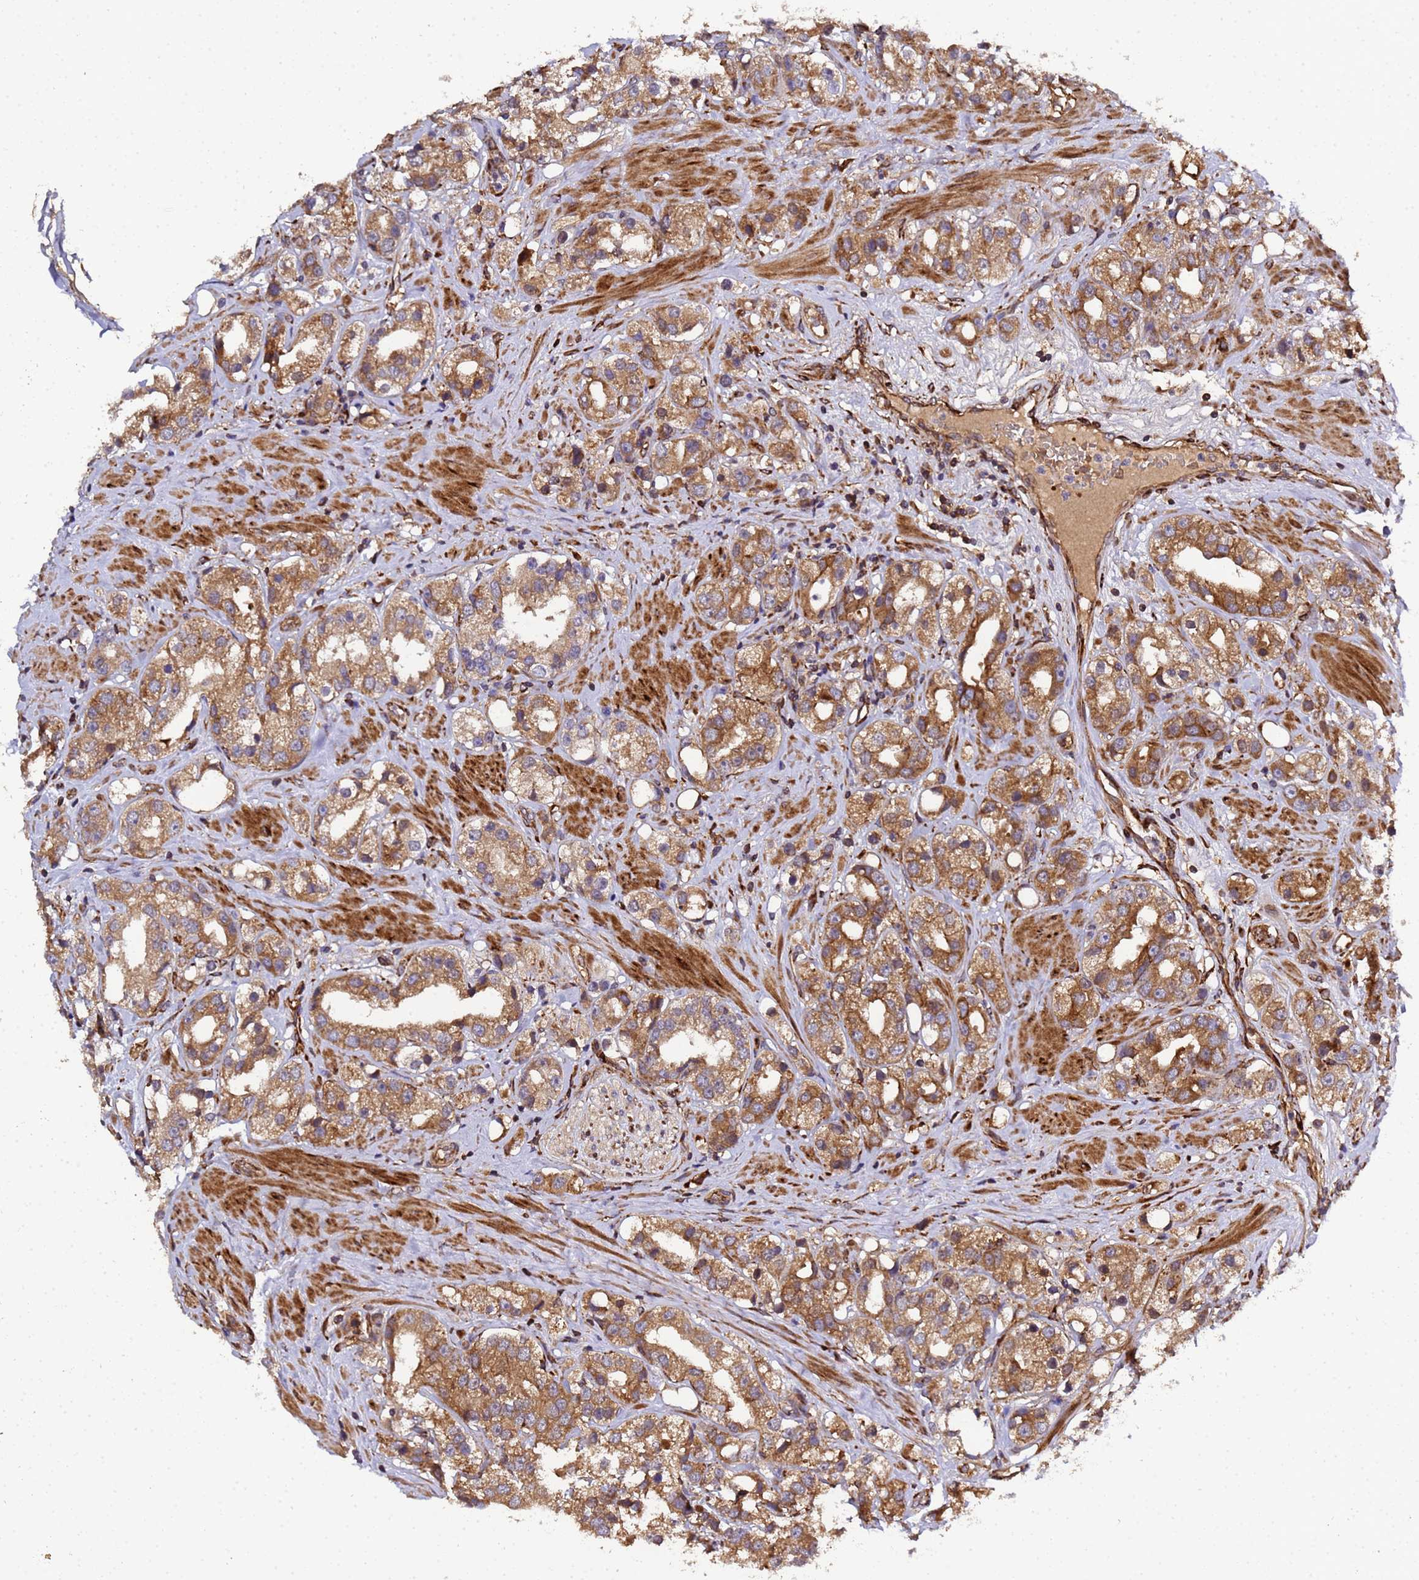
{"staining": {"intensity": "moderate", "quantity": ">75%", "location": "cytoplasmic/membranous"}, "tissue": "prostate cancer", "cell_type": "Tumor cells", "image_type": "cancer", "snomed": [{"axis": "morphology", "description": "Adenocarcinoma, NOS"}, {"axis": "topography", "description": "Prostate"}], "caption": "Prostate cancer stained with a protein marker displays moderate staining in tumor cells.", "gene": "MOCS1", "patient": {"sex": "male", "age": 79}}